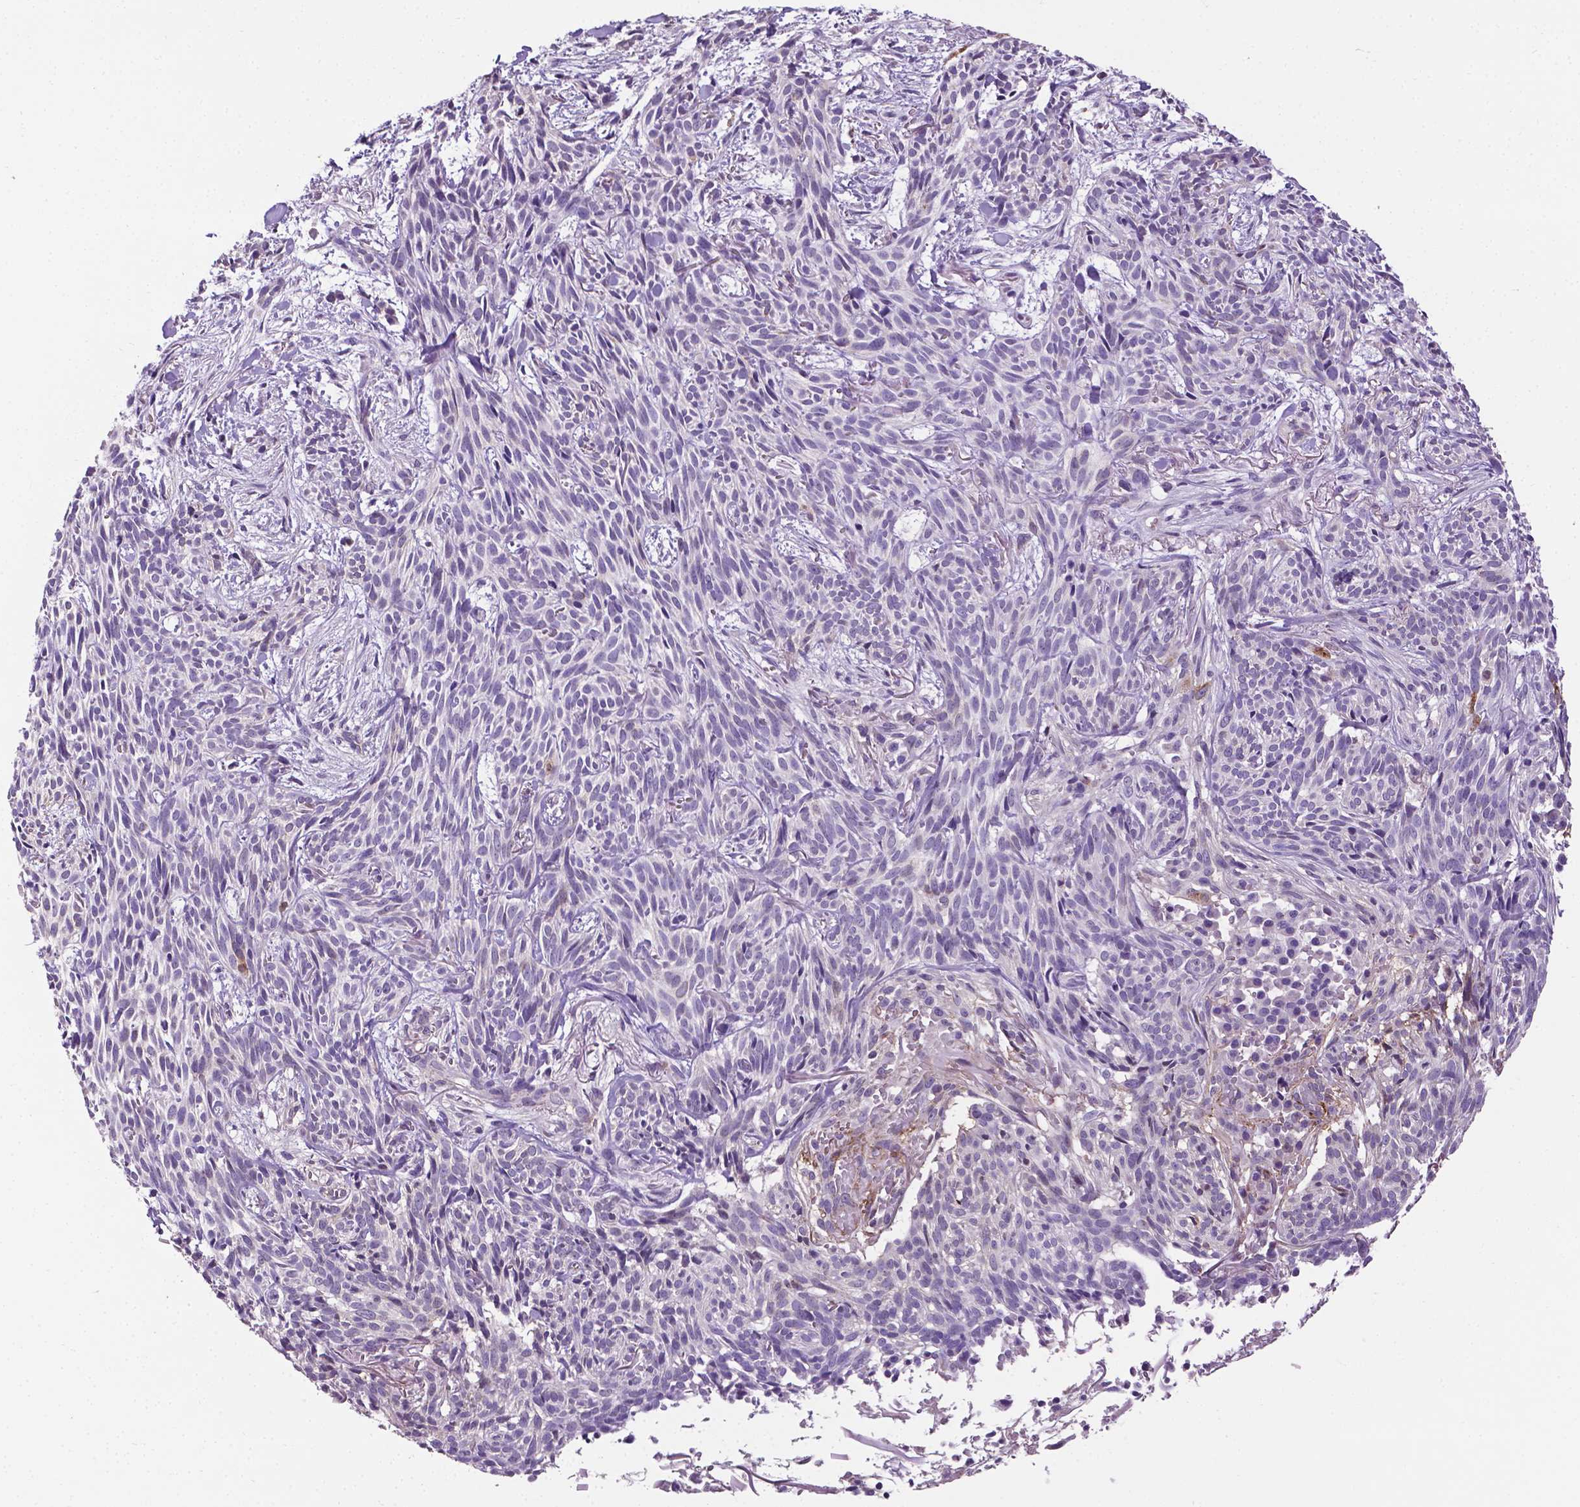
{"staining": {"intensity": "negative", "quantity": "none", "location": "none"}, "tissue": "skin cancer", "cell_type": "Tumor cells", "image_type": "cancer", "snomed": [{"axis": "morphology", "description": "Basal cell carcinoma"}, {"axis": "topography", "description": "Skin"}], "caption": "Tumor cells show no significant protein positivity in skin cancer.", "gene": "APOE", "patient": {"sex": "male", "age": 71}}